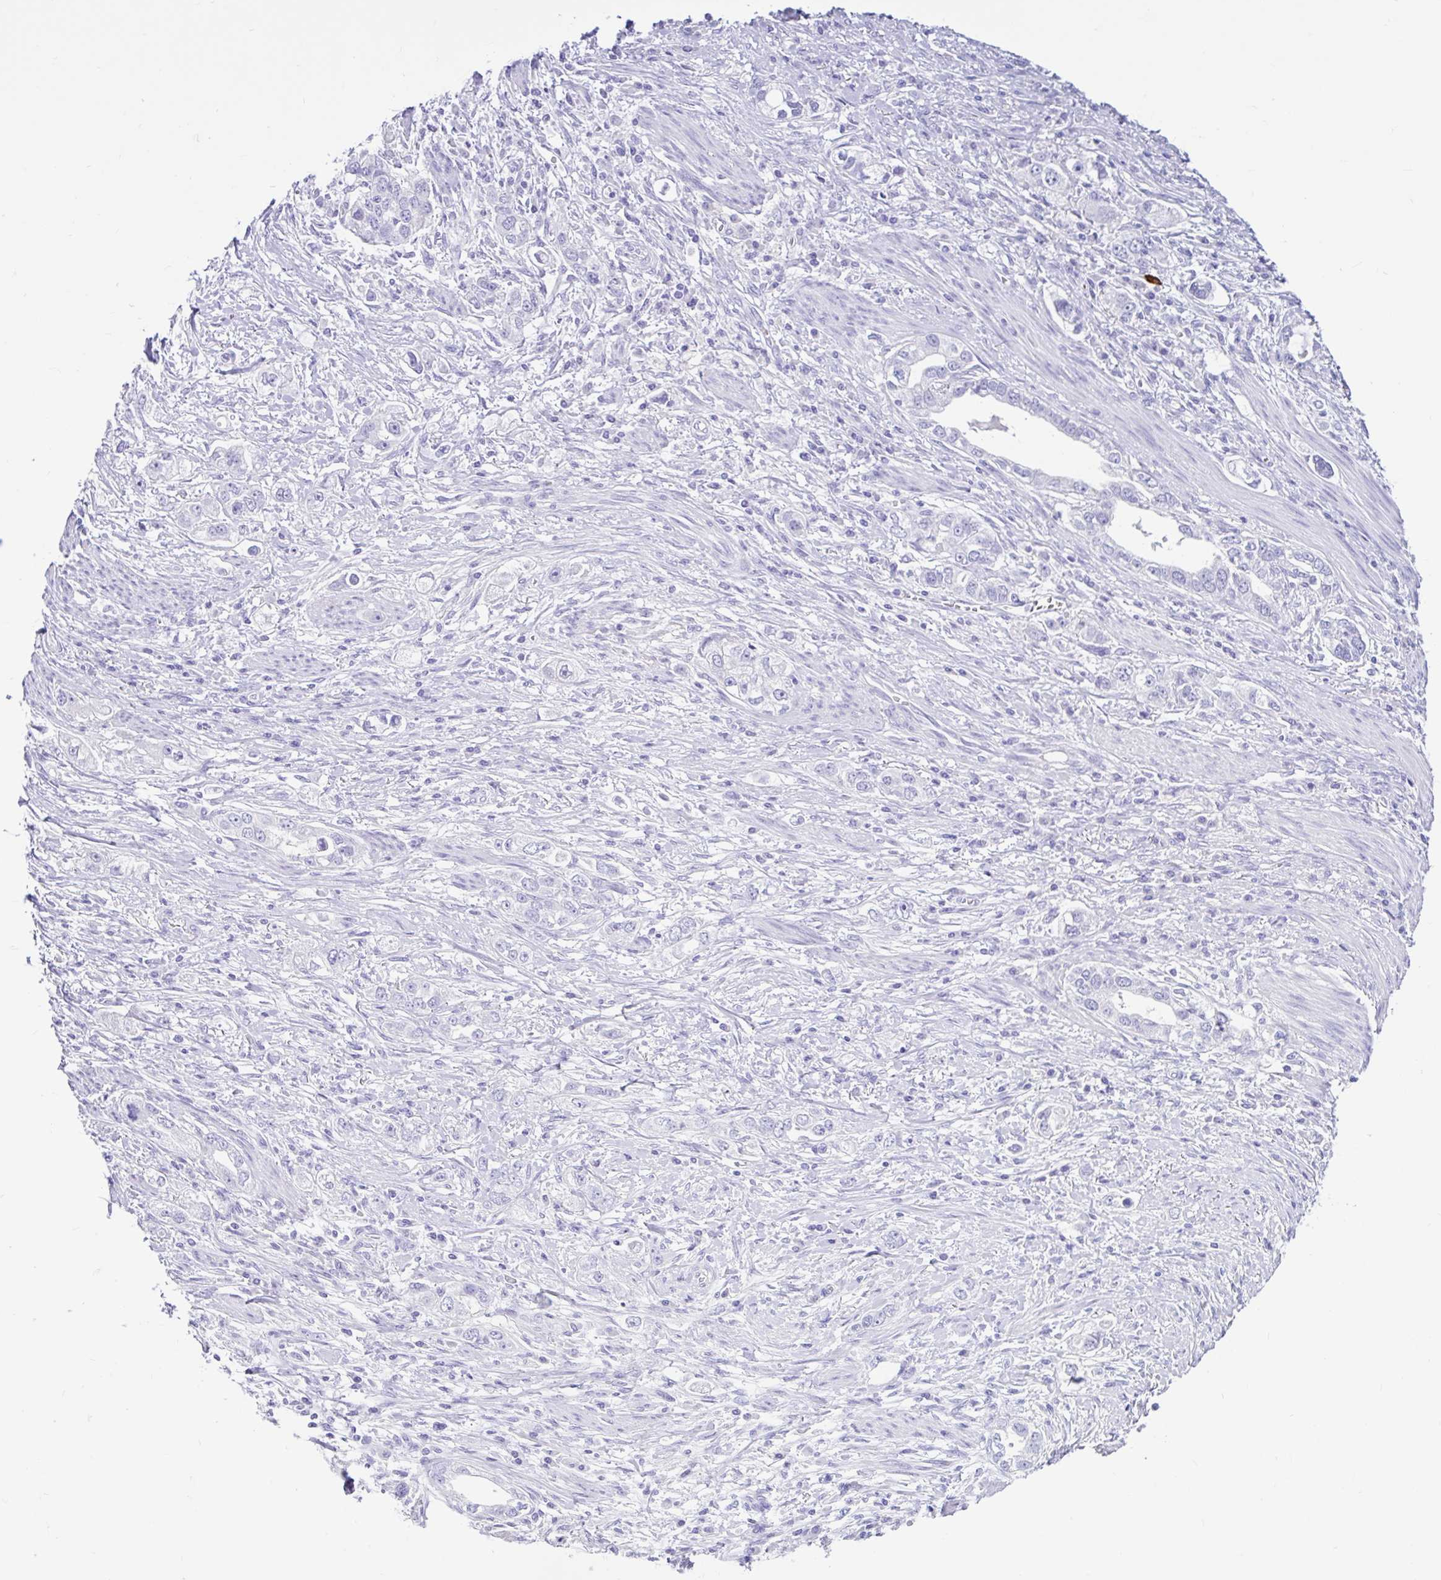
{"staining": {"intensity": "negative", "quantity": "none", "location": "none"}, "tissue": "stomach cancer", "cell_type": "Tumor cells", "image_type": "cancer", "snomed": [{"axis": "morphology", "description": "Adenocarcinoma, NOS"}, {"axis": "topography", "description": "Stomach, lower"}], "caption": "Immunohistochemical staining of stomach cancer reveals no significant positivity in tumor cells.", "gene": "CYP19A1", "patient": {"sex": "female", "age": 93}}